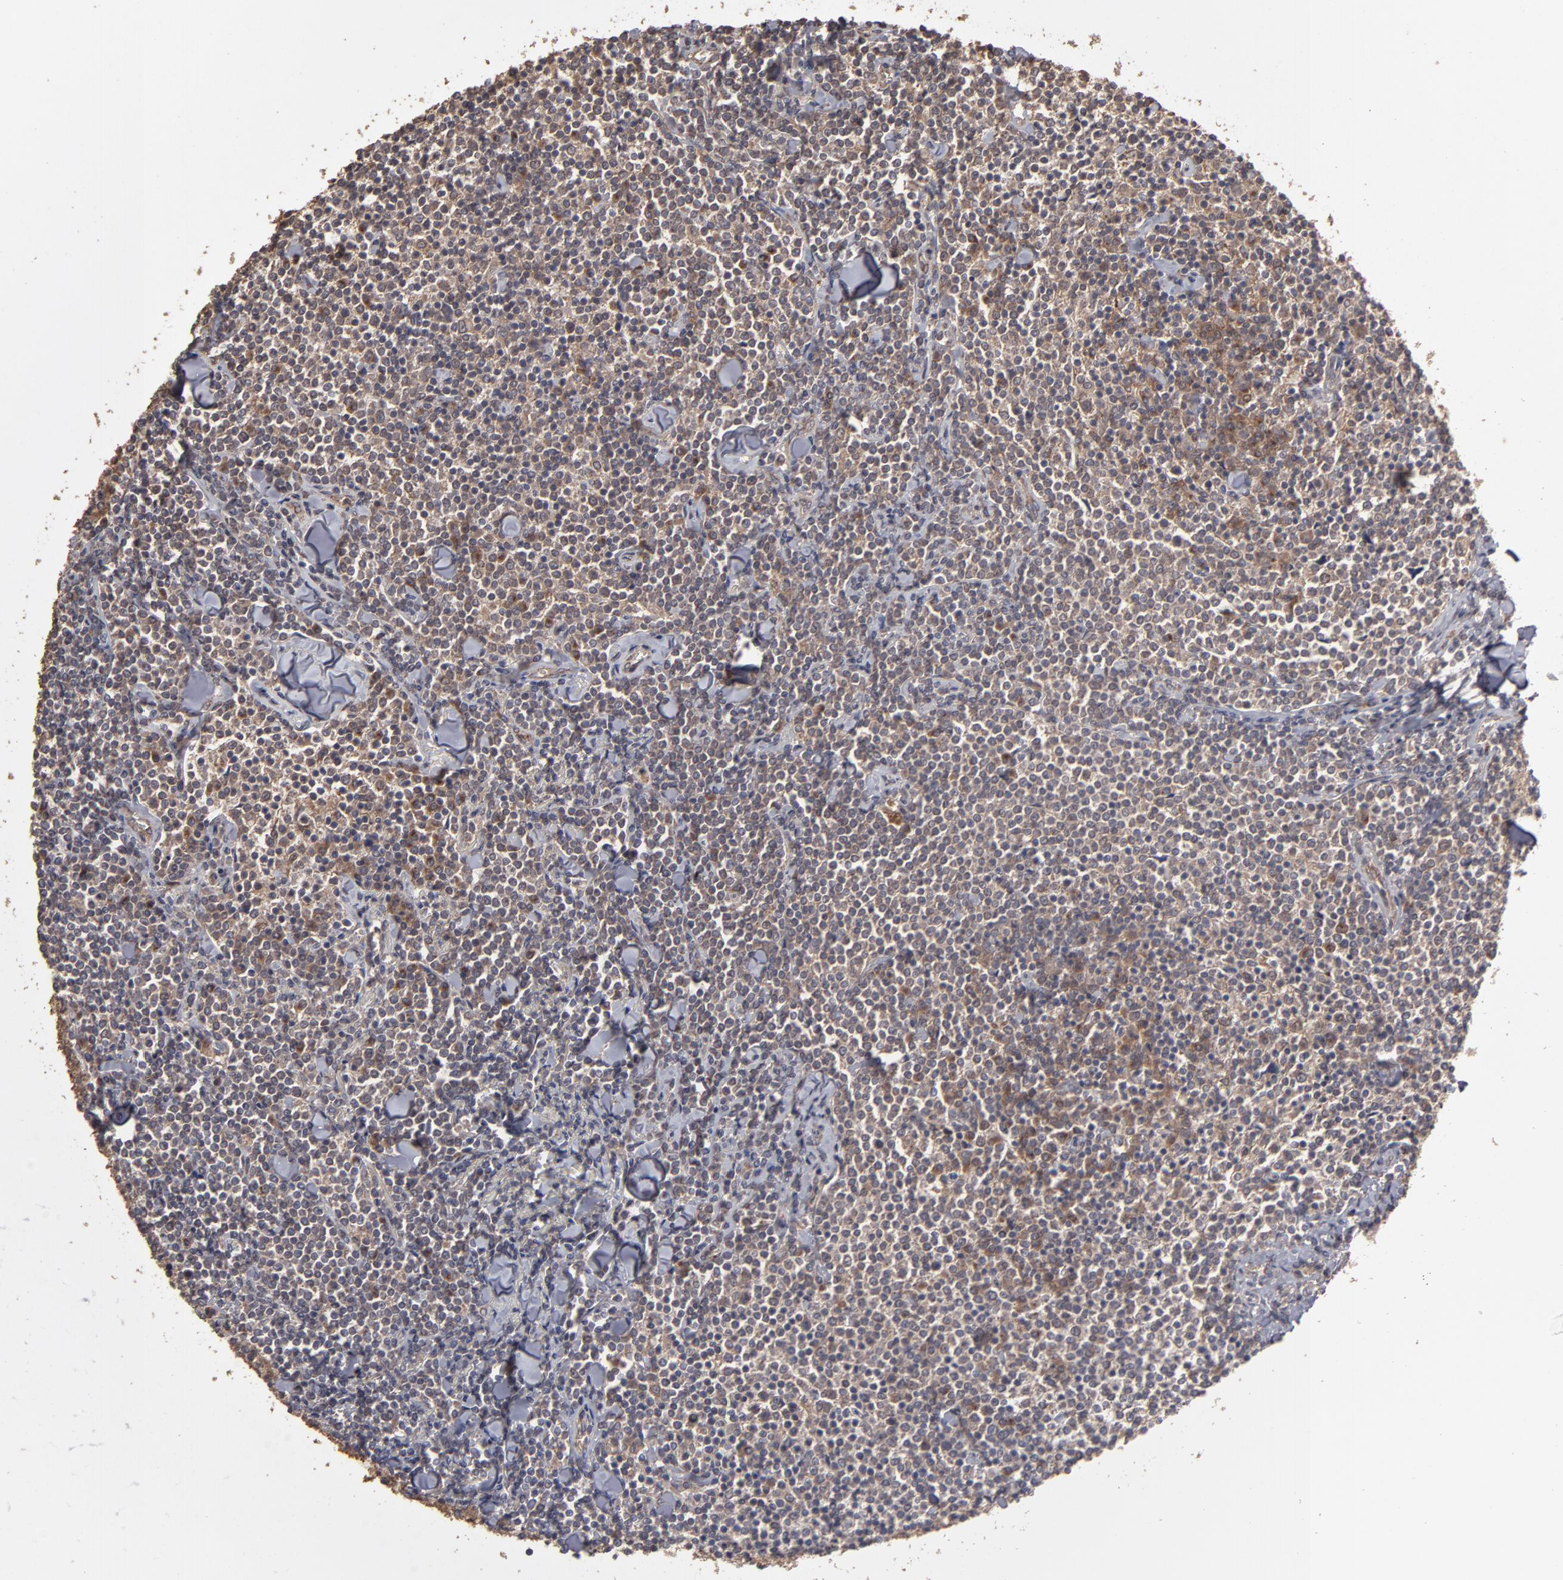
{"staining": {"intensity": "moderate", "quantity": "<25%", "location": "cytoplasmic/membranous"}, "tissue": "lymphoma", "cell_type": "Tumor cells", "image_type": "cancer", "snomed": [{"axis": "morphology", "description": "Malignant lymphoma, non-Hodgkin's type, Low grade"}, {"axis": "topography", "description": "Soft tissue"}], "caption": "A micrograph showing moderate cytoplasmic/membranous expression in about <25% of tumor cells in lymphoma, as visualized by brown immunohistochemical staining.", "gene": "MMP2", "patient": {"sex": "male", "age": 92}}